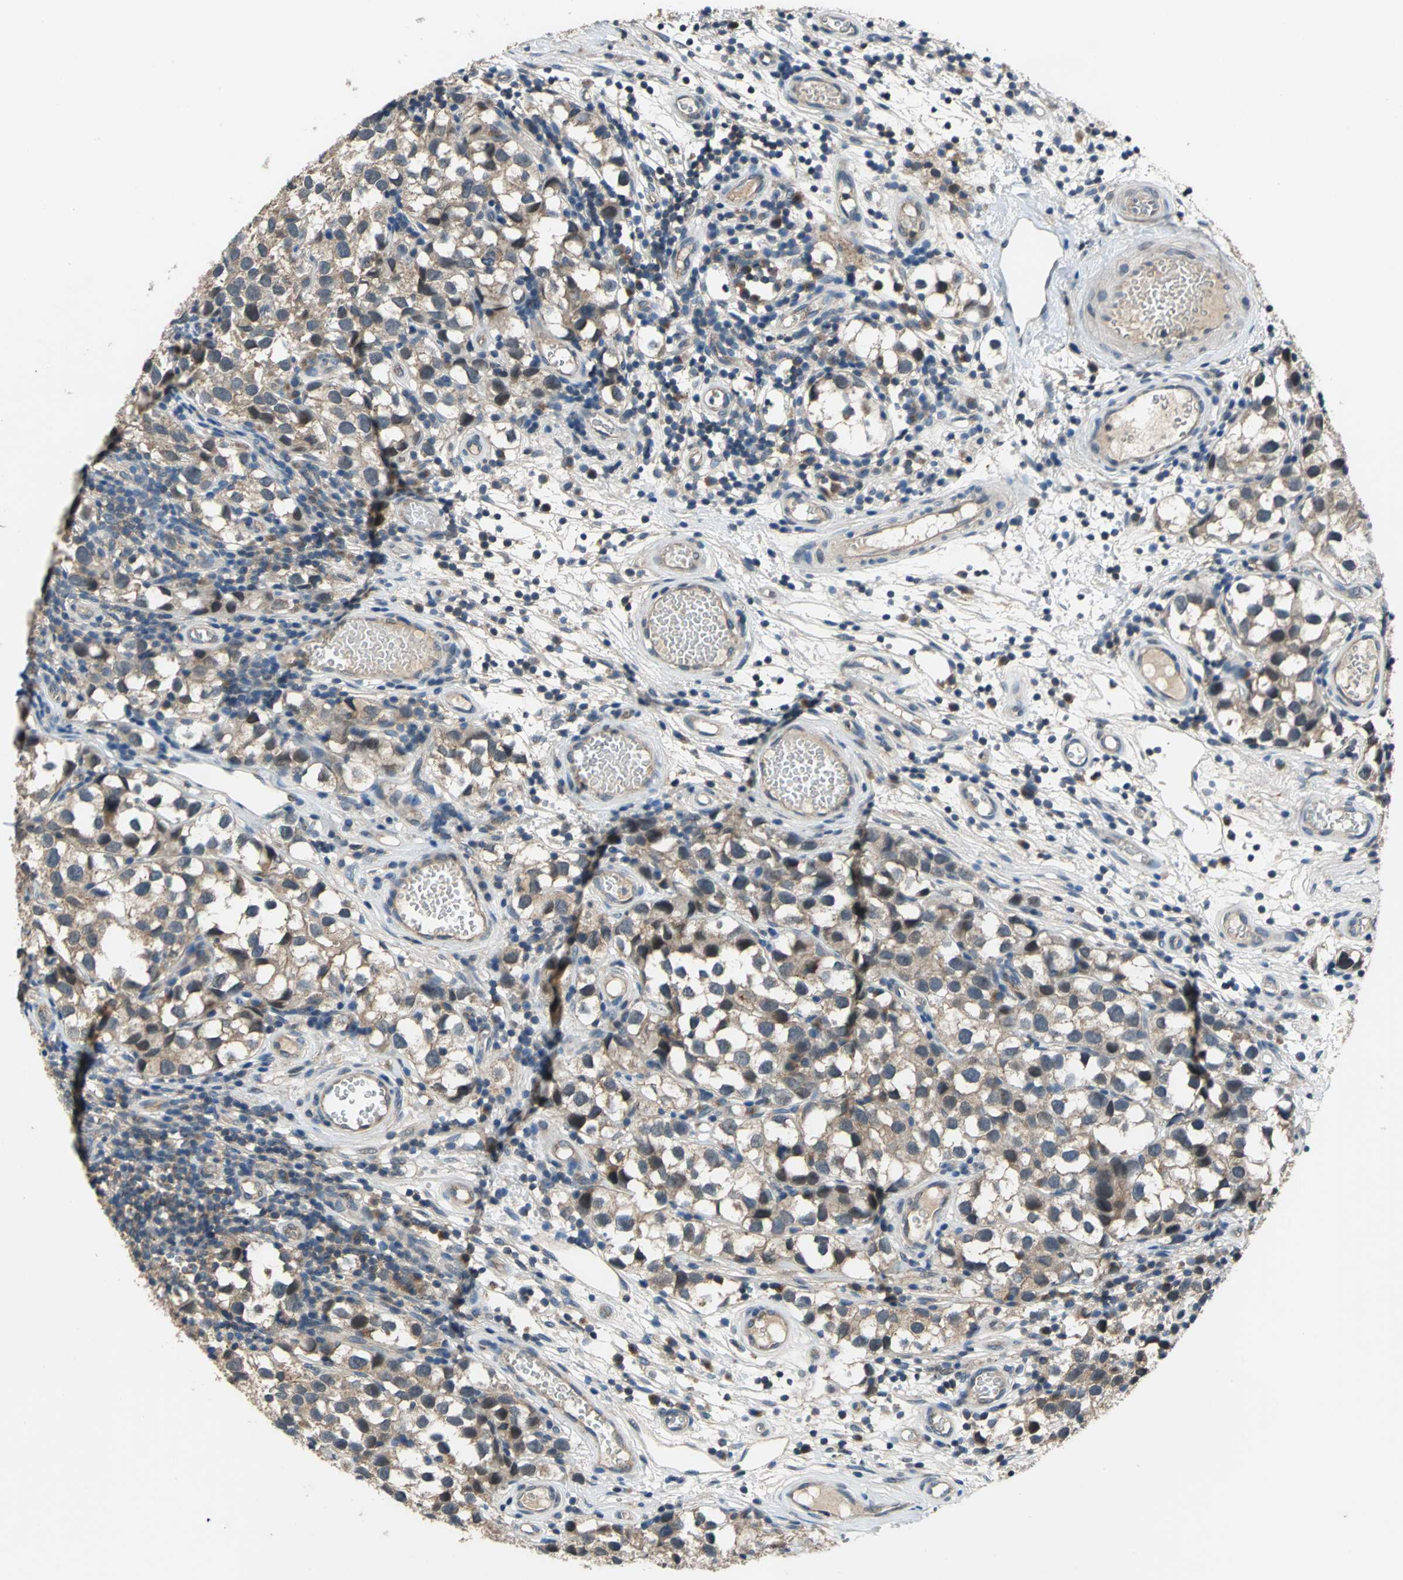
{"staining": {"intensity": "moderate", "quantity": ">75%", "location": "cytoplasmic/membranous"}, "tissue": "testis cancer", "cell_type": "Tumor cells", "image_type": "cancer", "snomed": [{"axis": "morphology", "description": "Seminoma, NOS"}, {"axis": "topography", "description": "Testis"}], "caption": "IHC image of seminoma (testis) stained for a protein (brown), which exhibits medium levels of moderate cytoplasmic/membranous staining in about >75% of tumor cells.", "gene": "EMCN", "patient": {"sex": "male", "age": 39}}